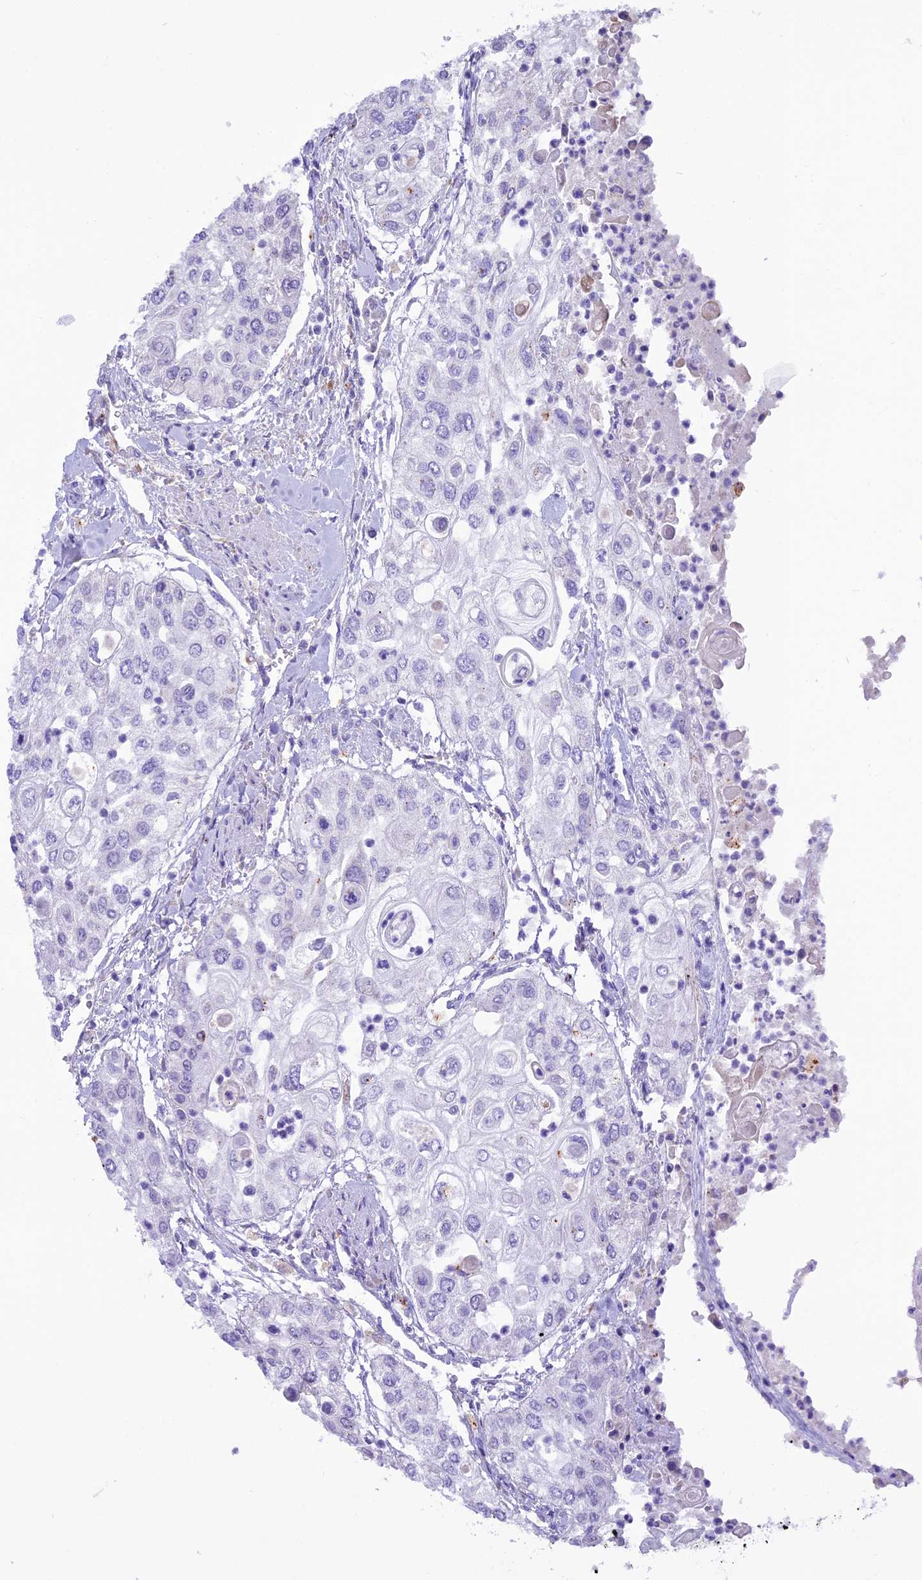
{"staining": {"intensity": "negative", "quantity": "none", "location": "none"}, "tissue": "urothelial cancer", "cell_type": "Tumor cells", "image_type": "cancer", "snomed": [{"axis": "morphology", "description": "Urothelial carcinoma, High grade"}, {"axis": "topography", "description": "Urinary bladder"}], "caption": "IHC histopathology image of neoplastic tissue: urothelial cancer stained with DAB (3,3'-diaminobenzidine) displays no significant protein positivity in tumor cells.", "gene": "THRSP", "patient": {"sex": "female", "age": 79}}